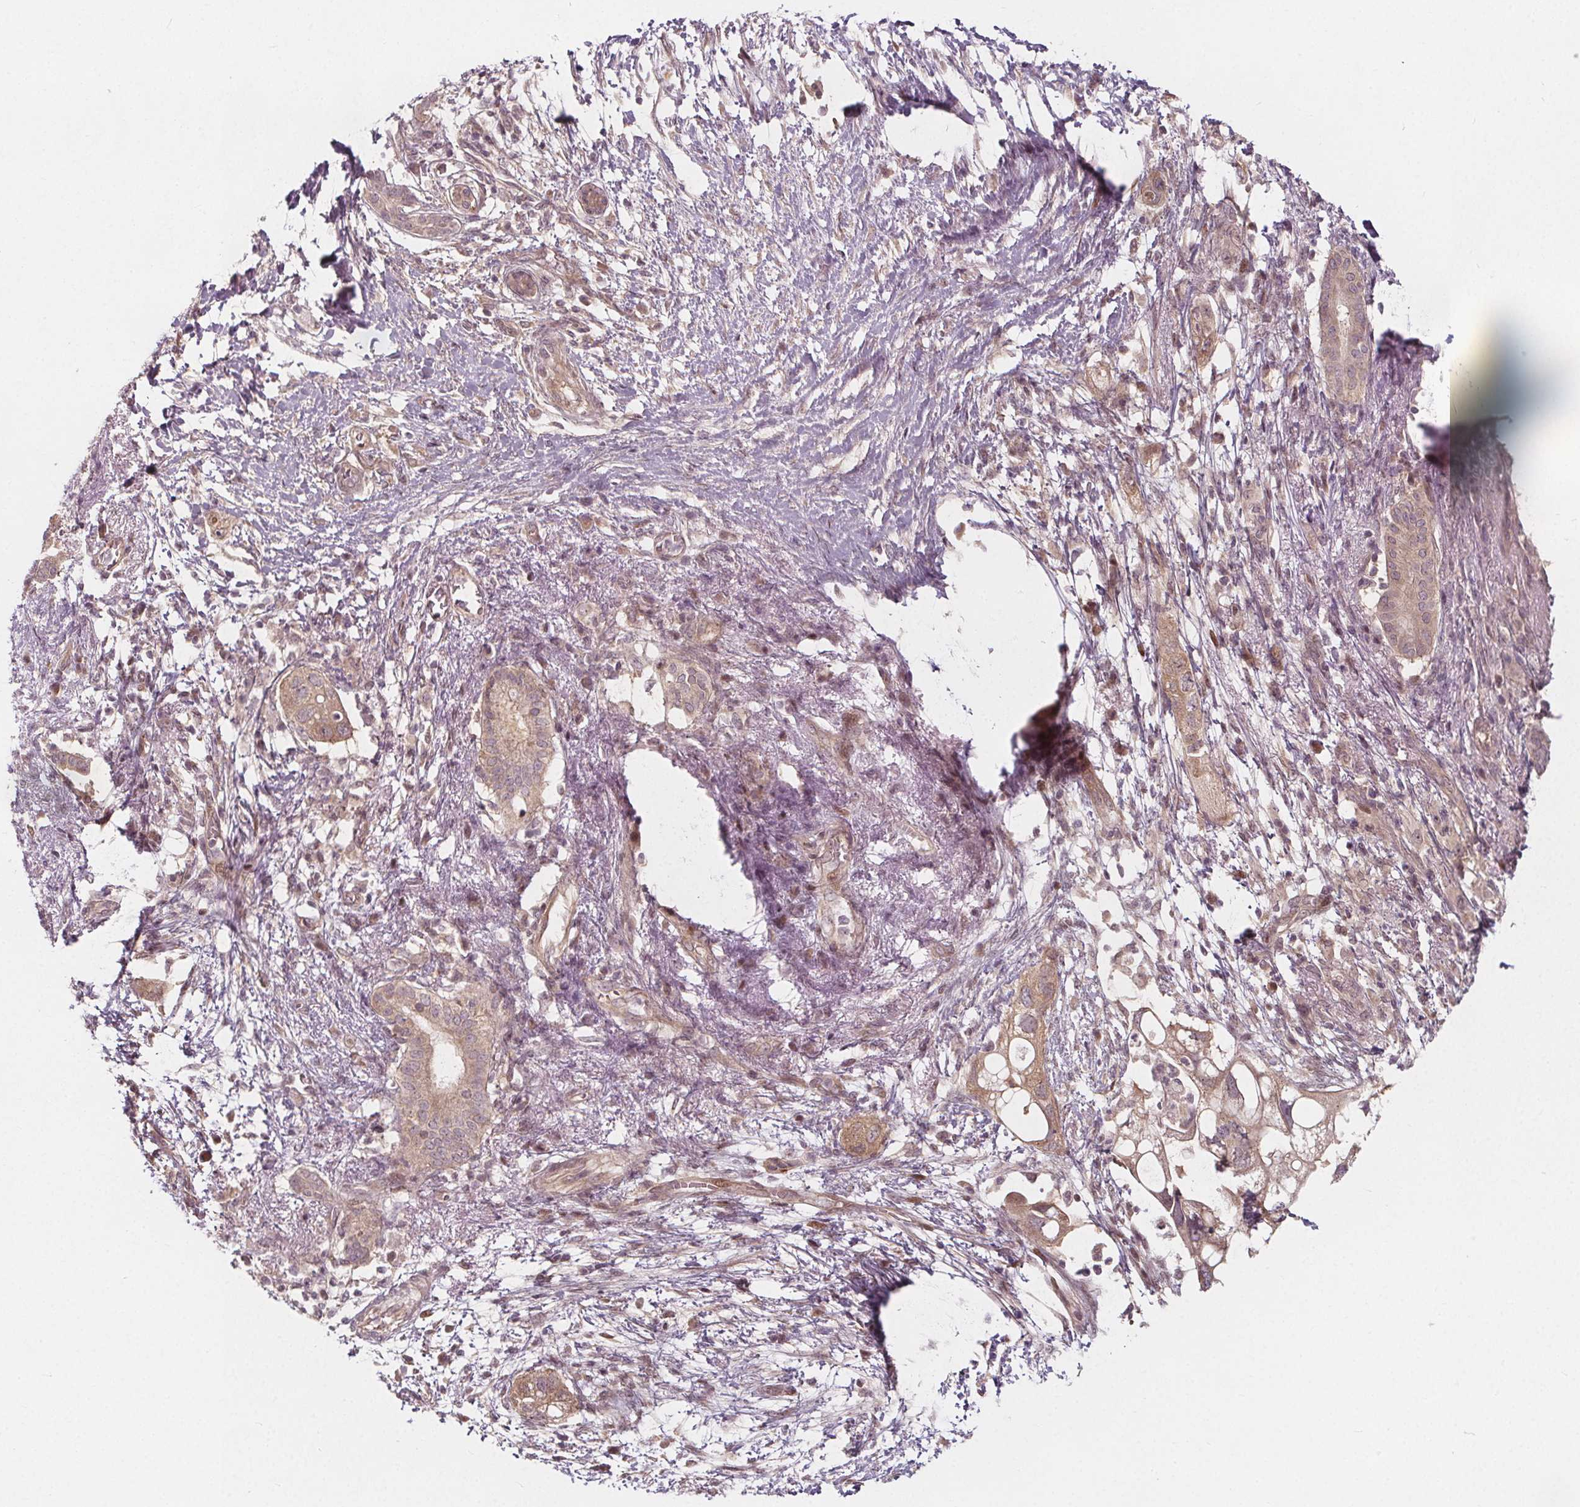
{"staining": {"intensity": "weak", "quantity": ">75%", "location": "cytoplasmic/membranous"}, "tissue": "pancreatic cancer", "cell_type": "Tumor cells", "image_type": "cancer", "snomed": [{"axis": "morphology", "description": "Adenocarcinoma, NOS"}, {"axis": "topography", "description": "Pancreas"}], "caption": "A brown stain shows weak cytoplasmic/membranous expression of a protein in pancreatic cancer tumor cells.", "gene": "AKT1S1", "patient": {"sex": "female", "age": 72}}